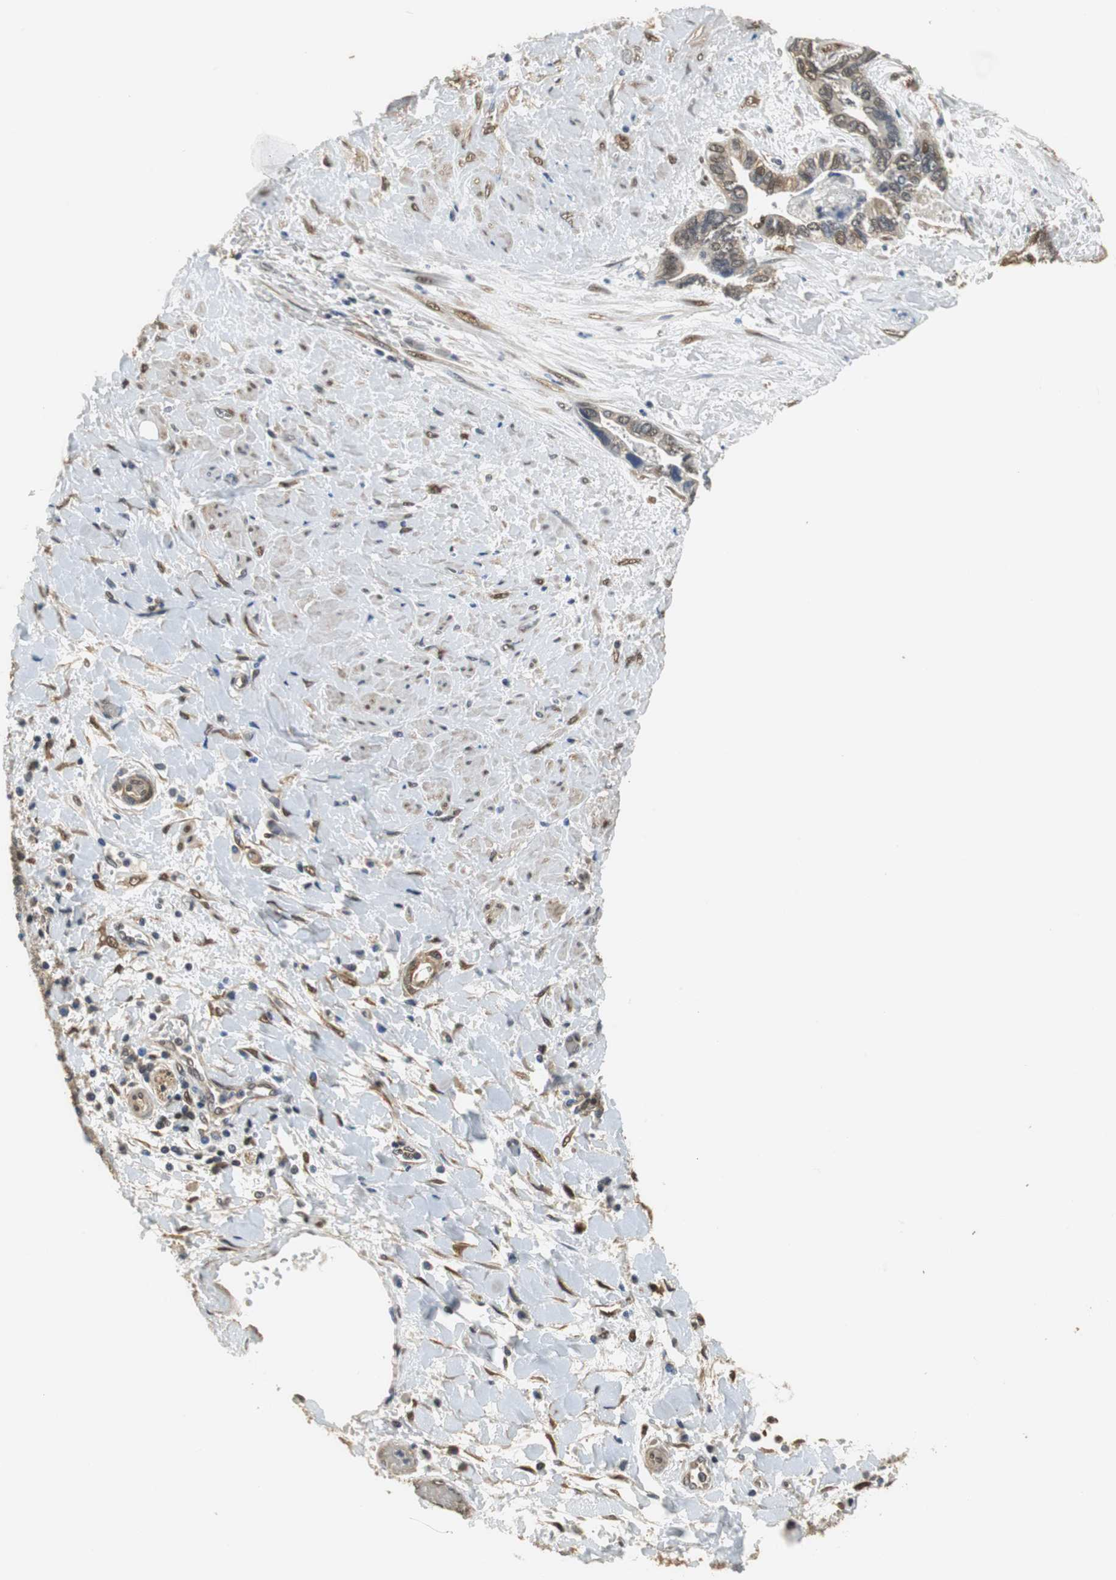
{"staining": {"intensity": "moderate", "quantity": ">75%", "location": "cytoplasmic/membranous,nuclear"}, "tissue": "liver cancer", "cell_type": "Tumor cells", "image_type": "cancer", "snomed": [{"axis": "morphology", "description": "Cholangiocarcinoma"}, {"axis": "topography", "description": "Liver"}], "caption": "Moderate cytoplasmic/membranous and nuclear protein positivity is present in approximately >75% of tumor cells in liver cancer.", "gene": "UBQLN2", "patient": {"sex": "female", "age": 65}}